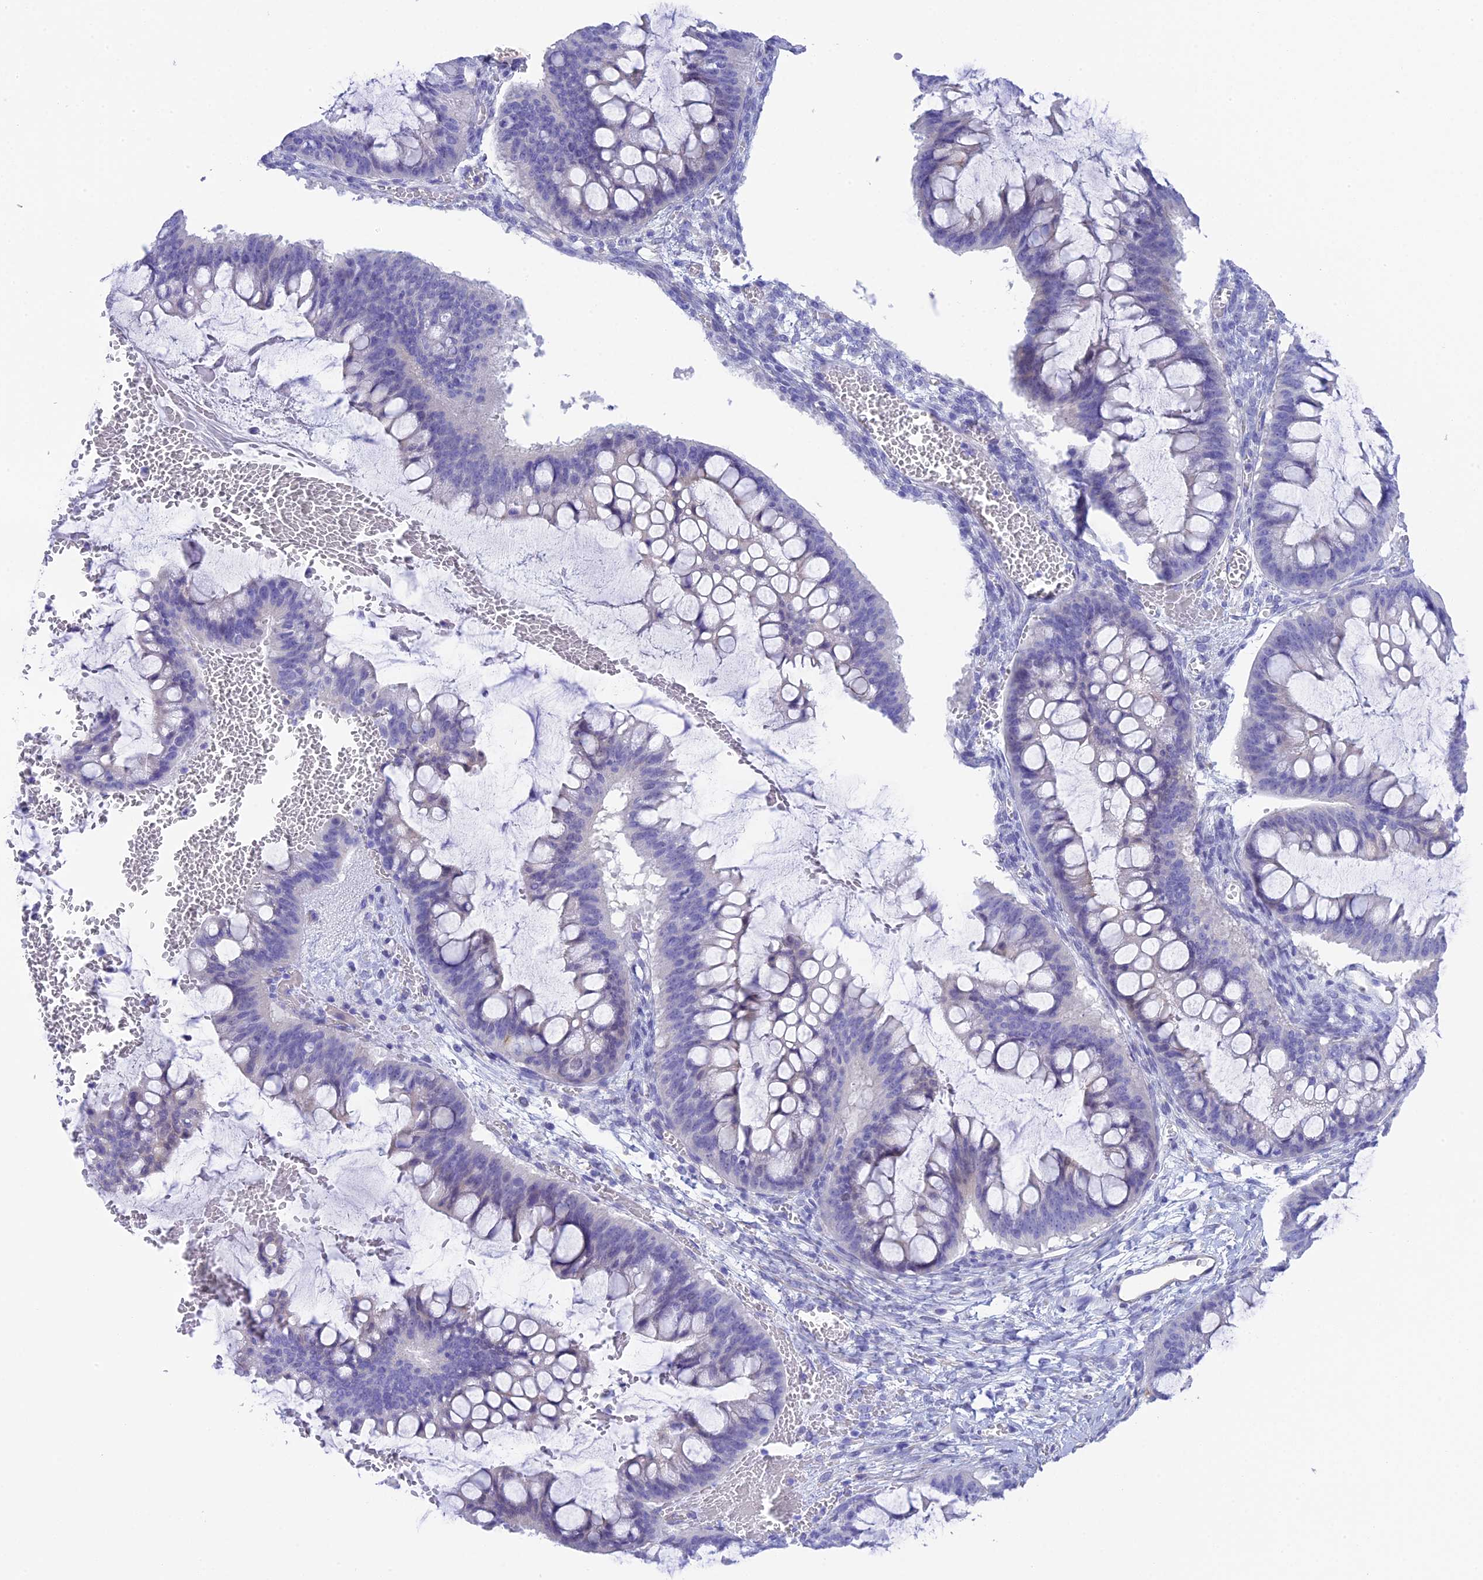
{"staining": {"intensity": "negative", "quantity": "none", "location": "none"}, "tissue": "ovarian cancer", "cell_type": "Tumor cells", "image_type": "cancer", "snomed": [{"axis": "morphology", "description": "Cystadenocarcinoma, mucinous, NOS"}, {"axis": "topography", "description": "Ovary"}], "caption": "This is an IHC histopathology image of mucinous cystadenocarcinoma (ovarian). There is no positivity in tumor cells.", "gene": "TACSTD2", "patient": {"sex": "female", "age": 73}}